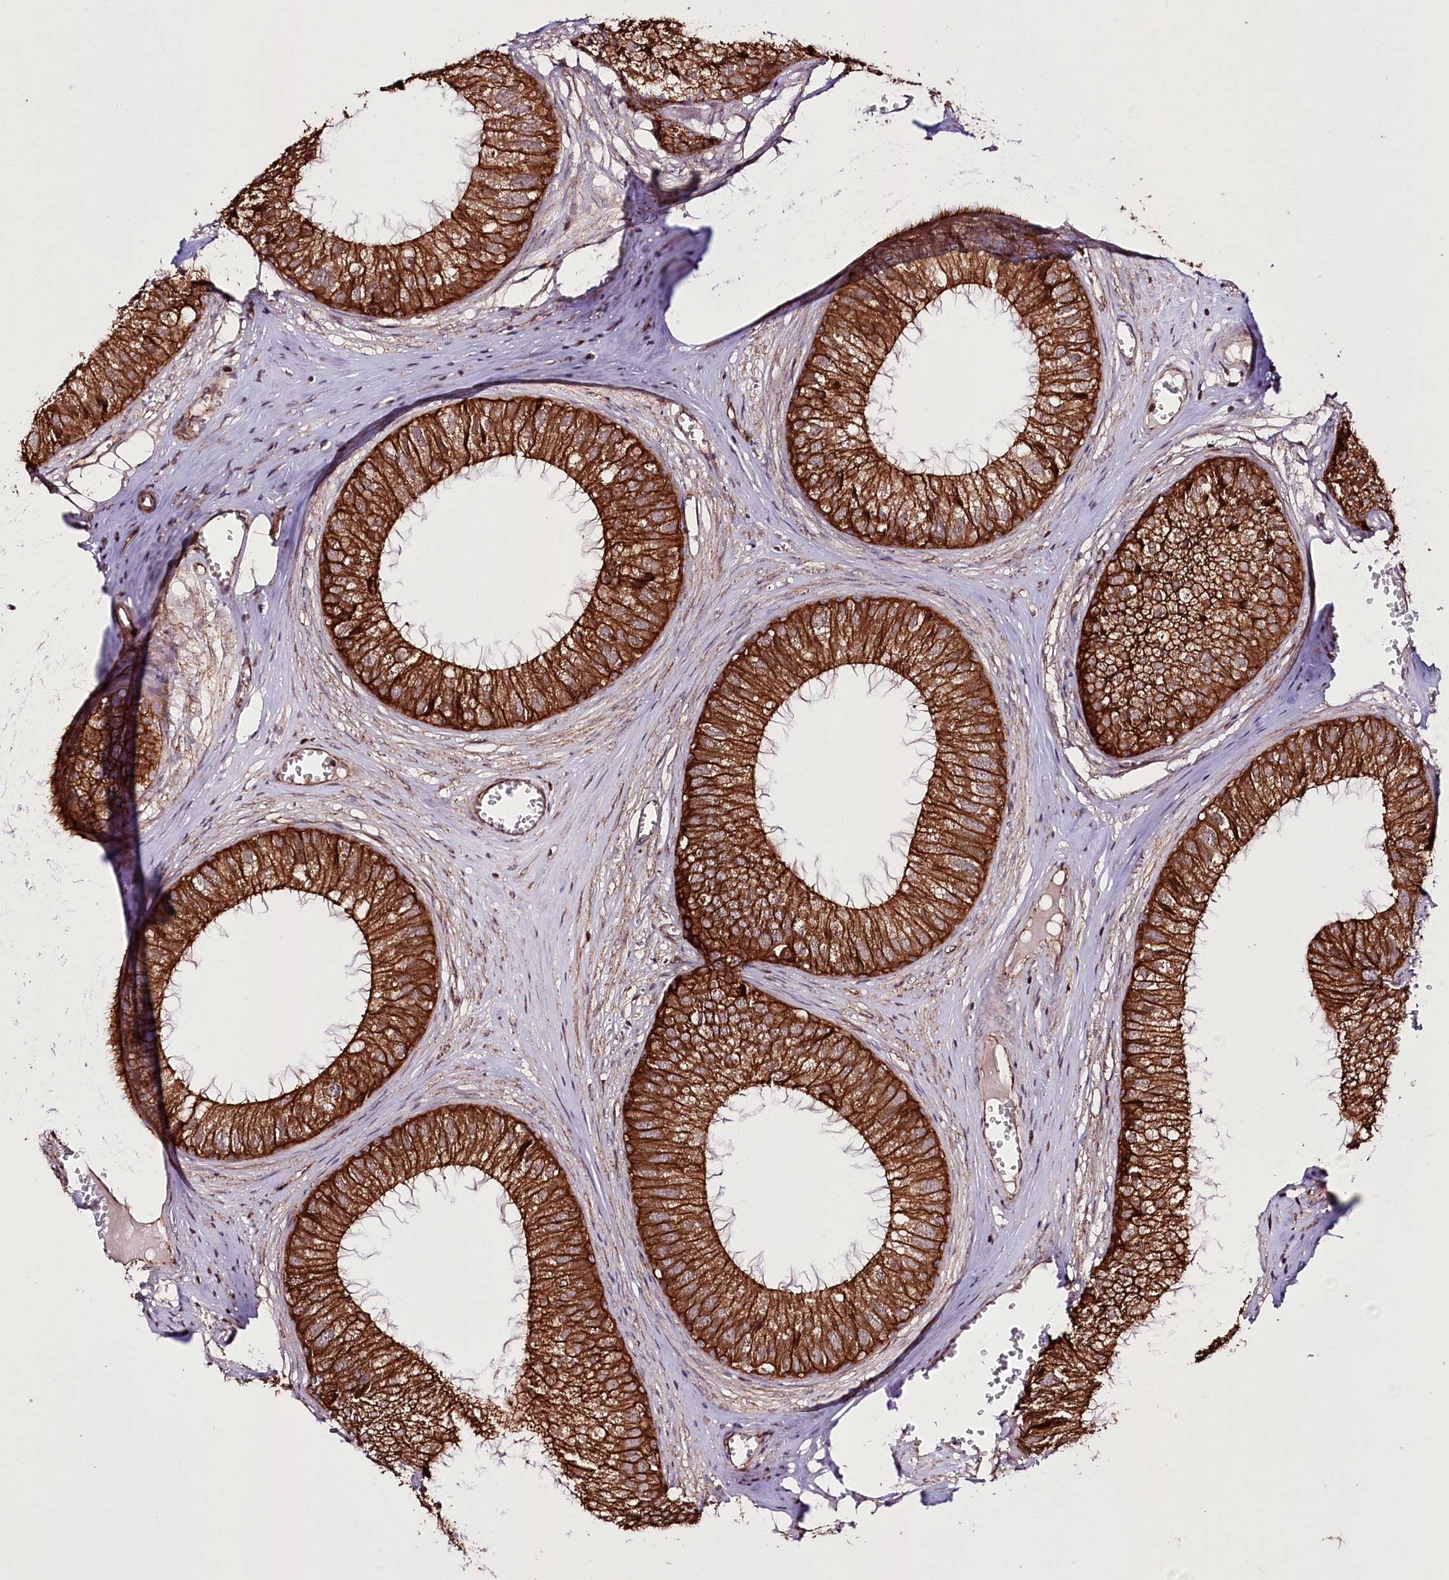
{"staining": {"intensity": "strong", "quantity": ">75%", "location": "cytoplasmic/membranous"}, "tissue": "epididymis", "cell_type": "Glandular cells", "image_type": "normal", "snomed": [{"axis": "morphology", "description": "Normal tissue, NOS"}, {"axis": "topography", "description": "Epididymis"}], "caption": "Immunohistochemical staining of normal epididymis demonstrates strong cytoplasmic/membranous protein positivity in approximately >75% of glandular cells.", "gene": "DHX29", "patient": {"sex": "male", "age": 36}}